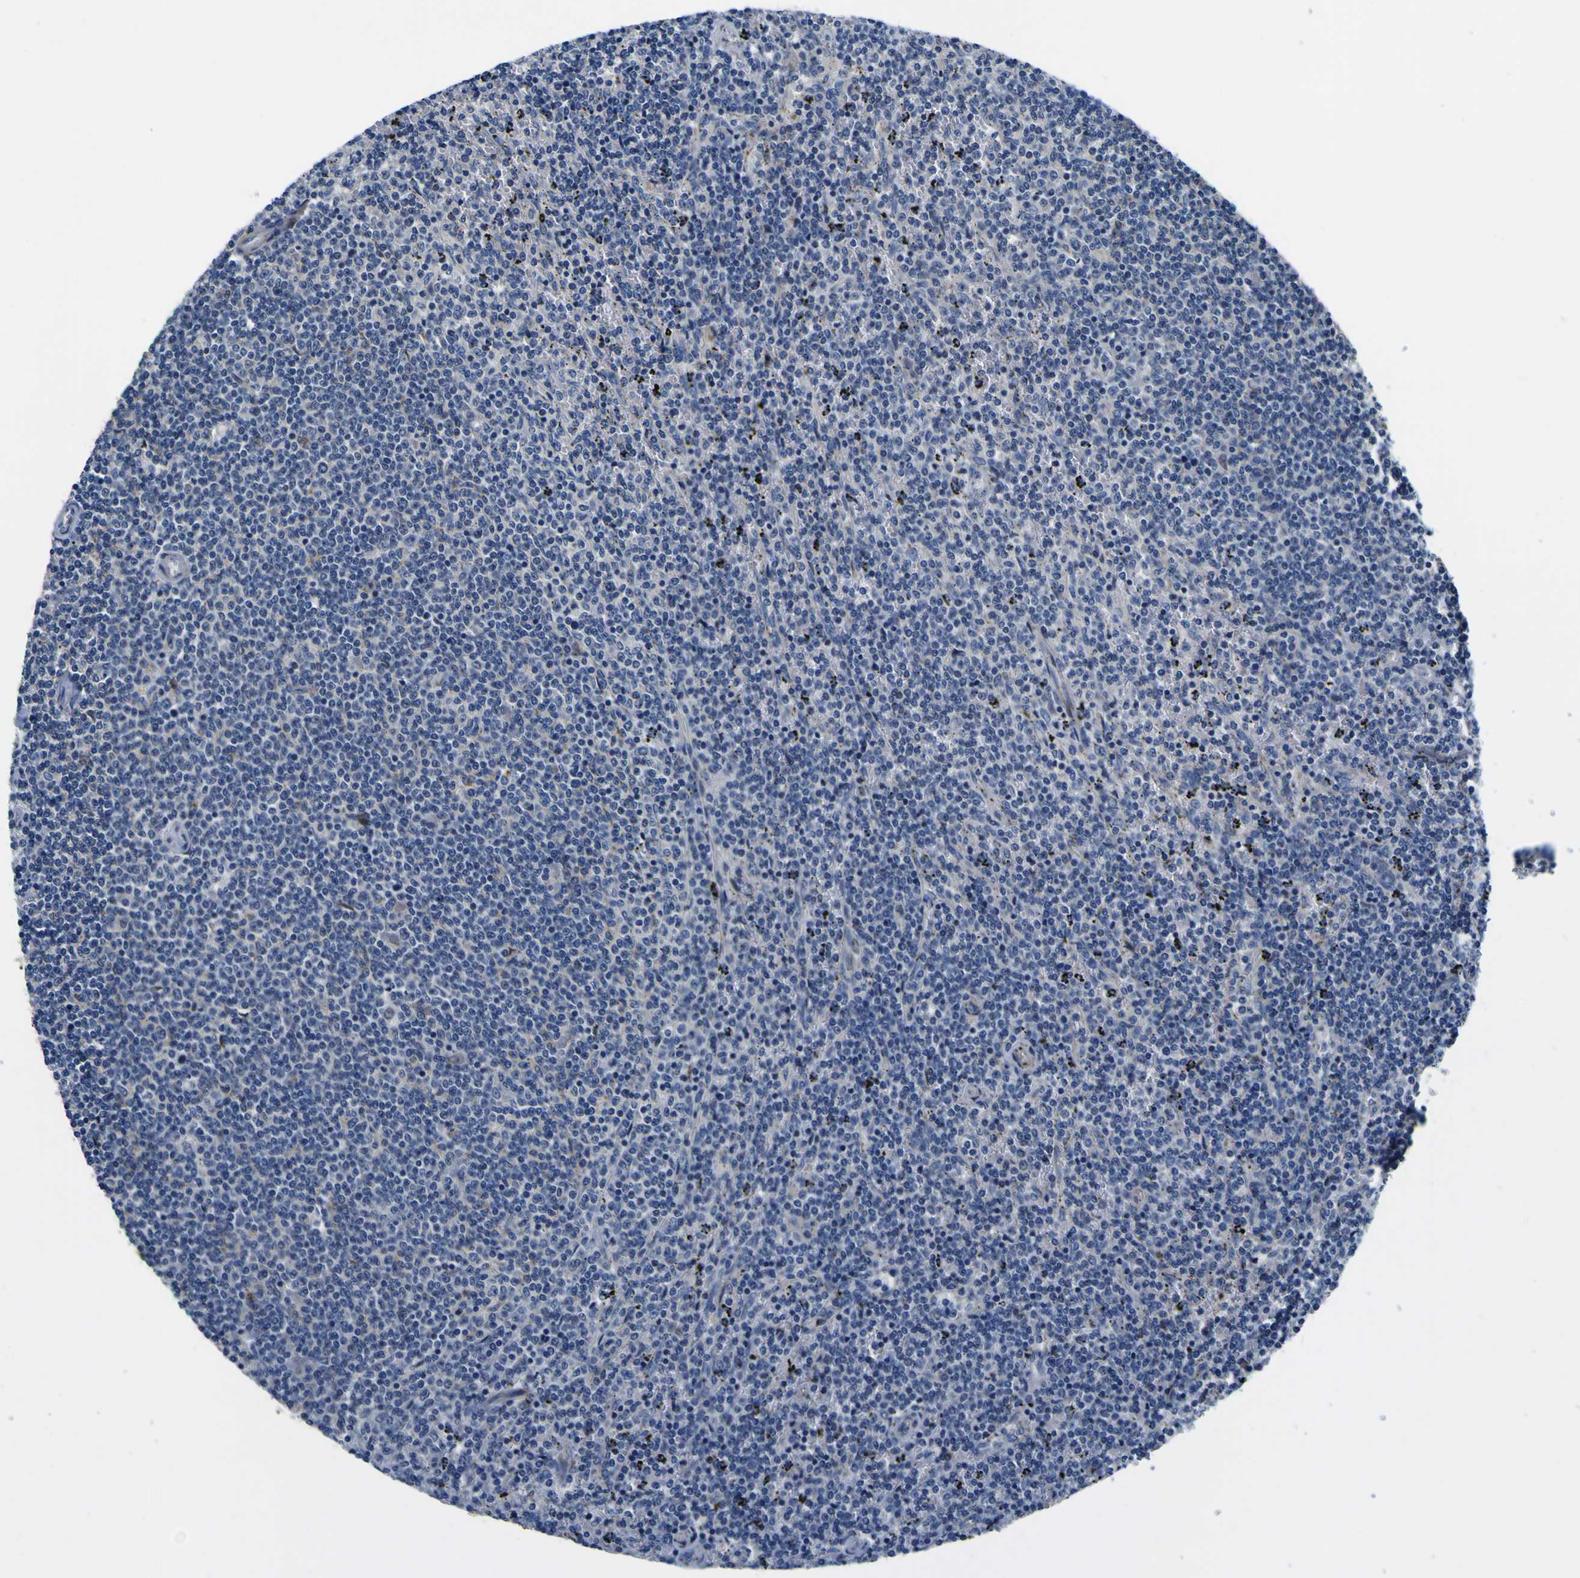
{"staining": {"intensity": "weak", "quantity": "<25%", "location": "cytoplasmic/membranous"}, "tissue": "lymphoma", "cell_type": "Tumor cells", "image_type": "cancer", "snomed": [{"axis": "morphology", "description": "Malignant lymphoma, non-Hodgkin's type, Low grade"}, {"axis": "topography", "description": "Spleen"}], "caption": "A high-resolution image shows IHC staining of malignant lymphoma, non-Hodgkin's type (low-grade), which reveals no significant expression in tumor cells.", "gene": "AGAP3", "patient": {"sex": "female", "age": 50}}